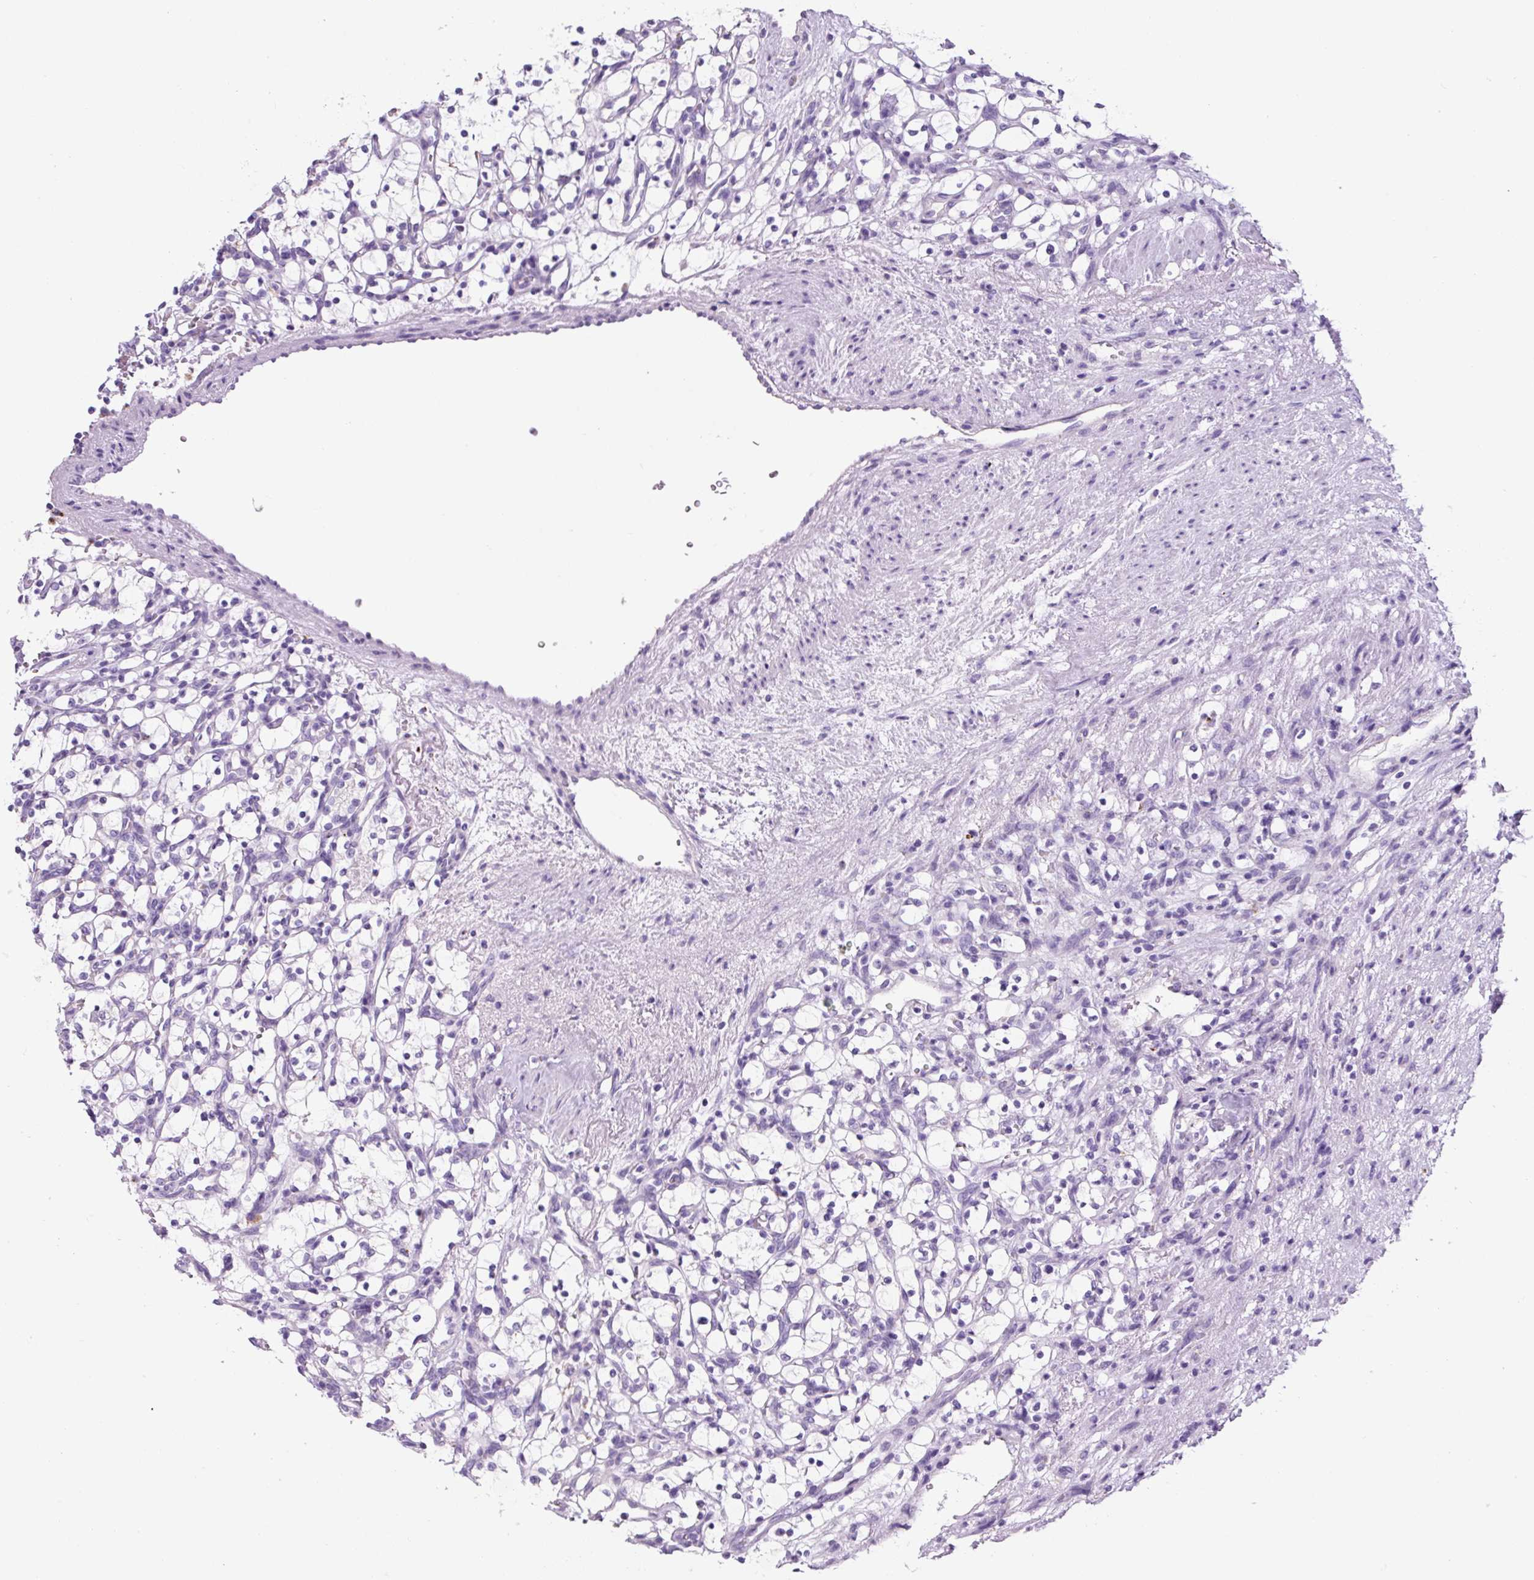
{"staining": {"intensity": "negative", "quantity": "none", "location": "none"}, "tissue": "renal cancer", "cell_type": "Tumor cells", "image_type": "cancer", "snomed": [{"axis": "morphology", "description": "Adenocarcinoma, NOS"}, {"axis": "topography", "description": "Kidney"}], "caption": "Adenocarcinoma (renal) stained for a protein using IHC reveals no expression tumor cells.", "gene": "LCN10", "patient": {"sex": "female", "age": 69}}